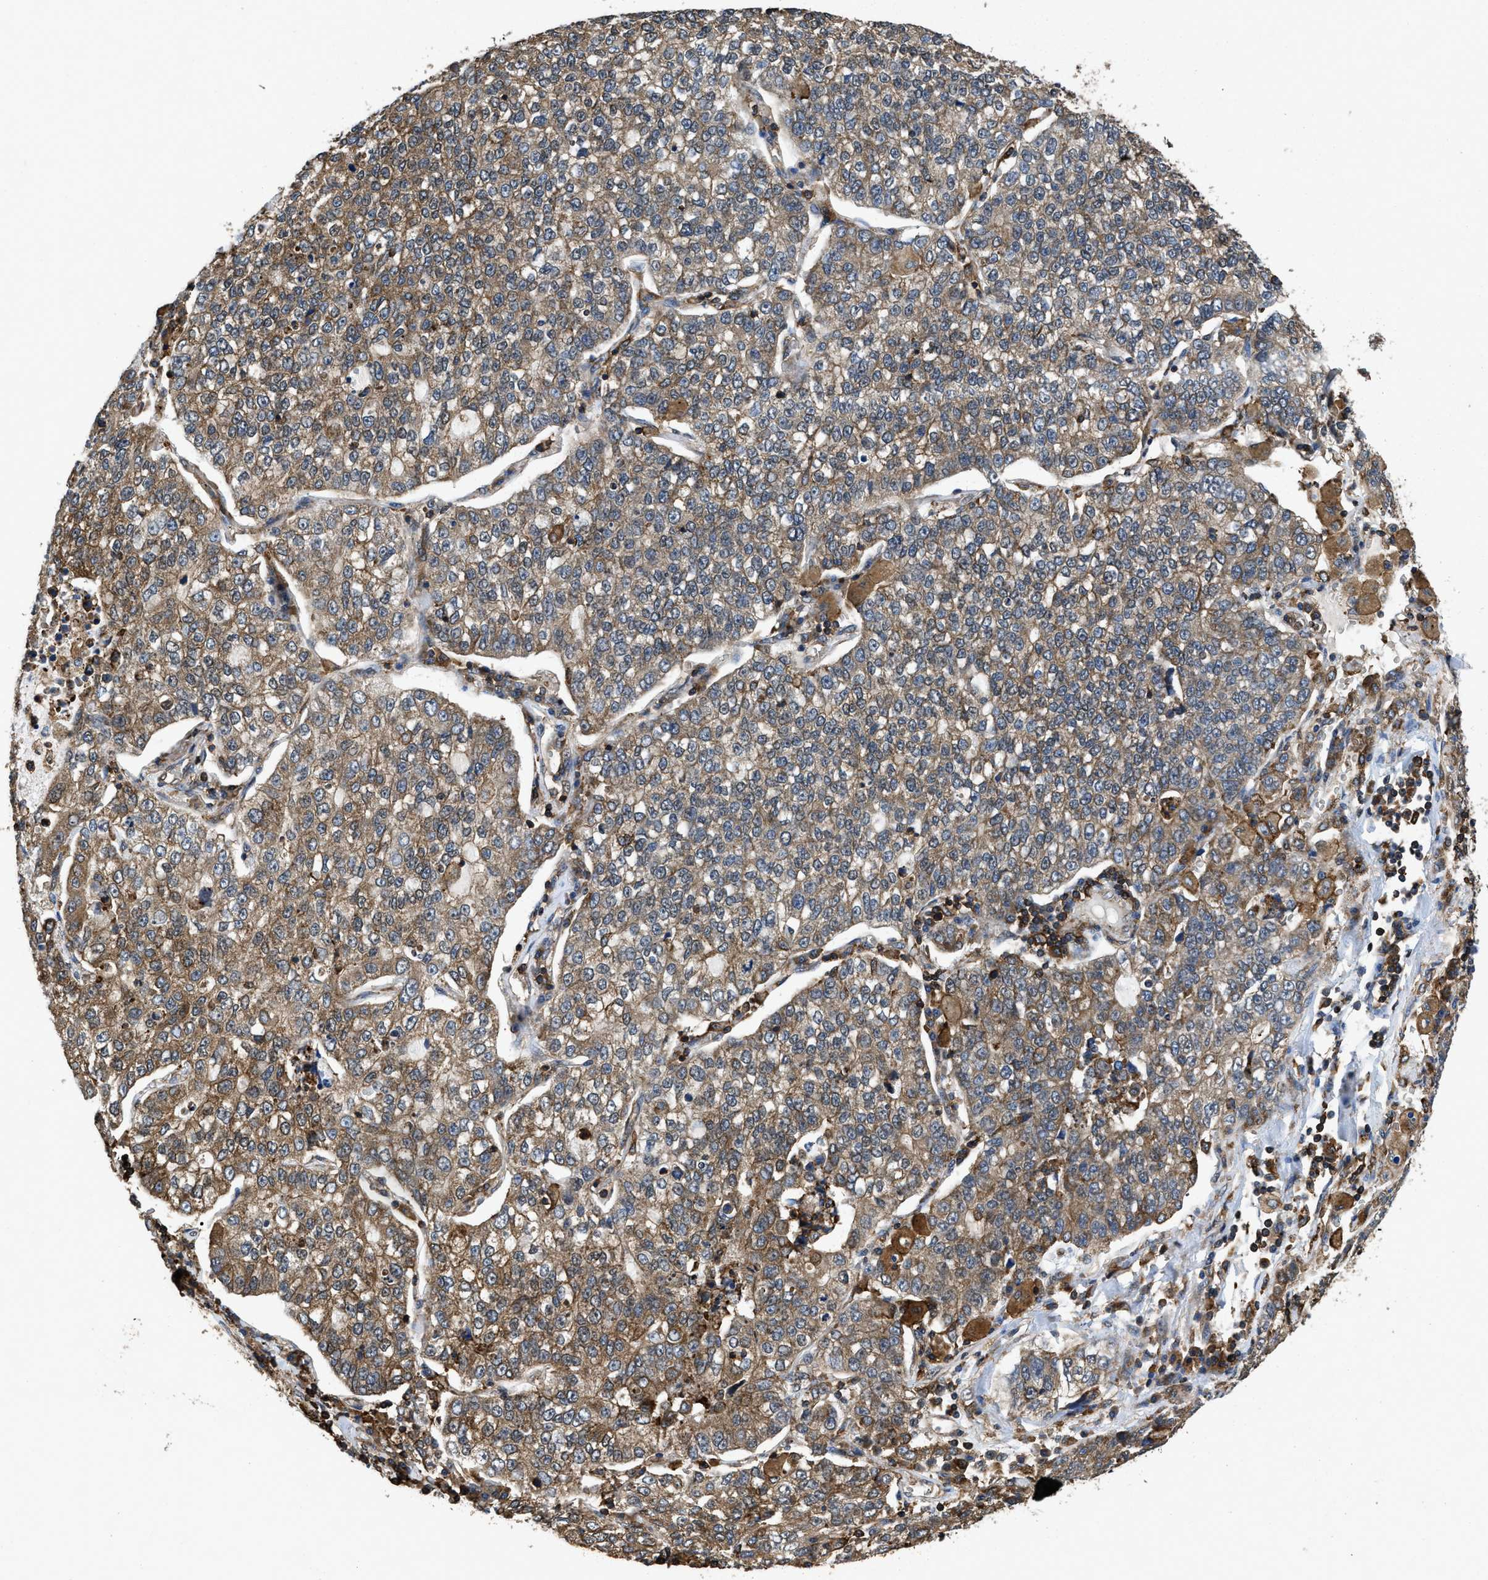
{"staining": {"intensity": "weak", "quantity": ">75%", "location": "cytoplasmic/membranous"}, "tissue": "lung cancer", "cell_type": "Tumor cells", "image_type": "cancer", "snomed": [{"axis": "morphology", "description": "Adenocarcinoma, NOS"}, {"axis": "topography", "description": "Lung"}], "caption": "An IHC histopathology image of tumor tissue is shown. Protein staining in brown shows weak cytoplasmic/membranous positivity in adenocarcinoma (lung) within tumor cells. (DAB IHC, brown staining for protein, blue staining for nuclei).", "gene": "LINGO2", "patient": {"sex": "male", "age": 49}}